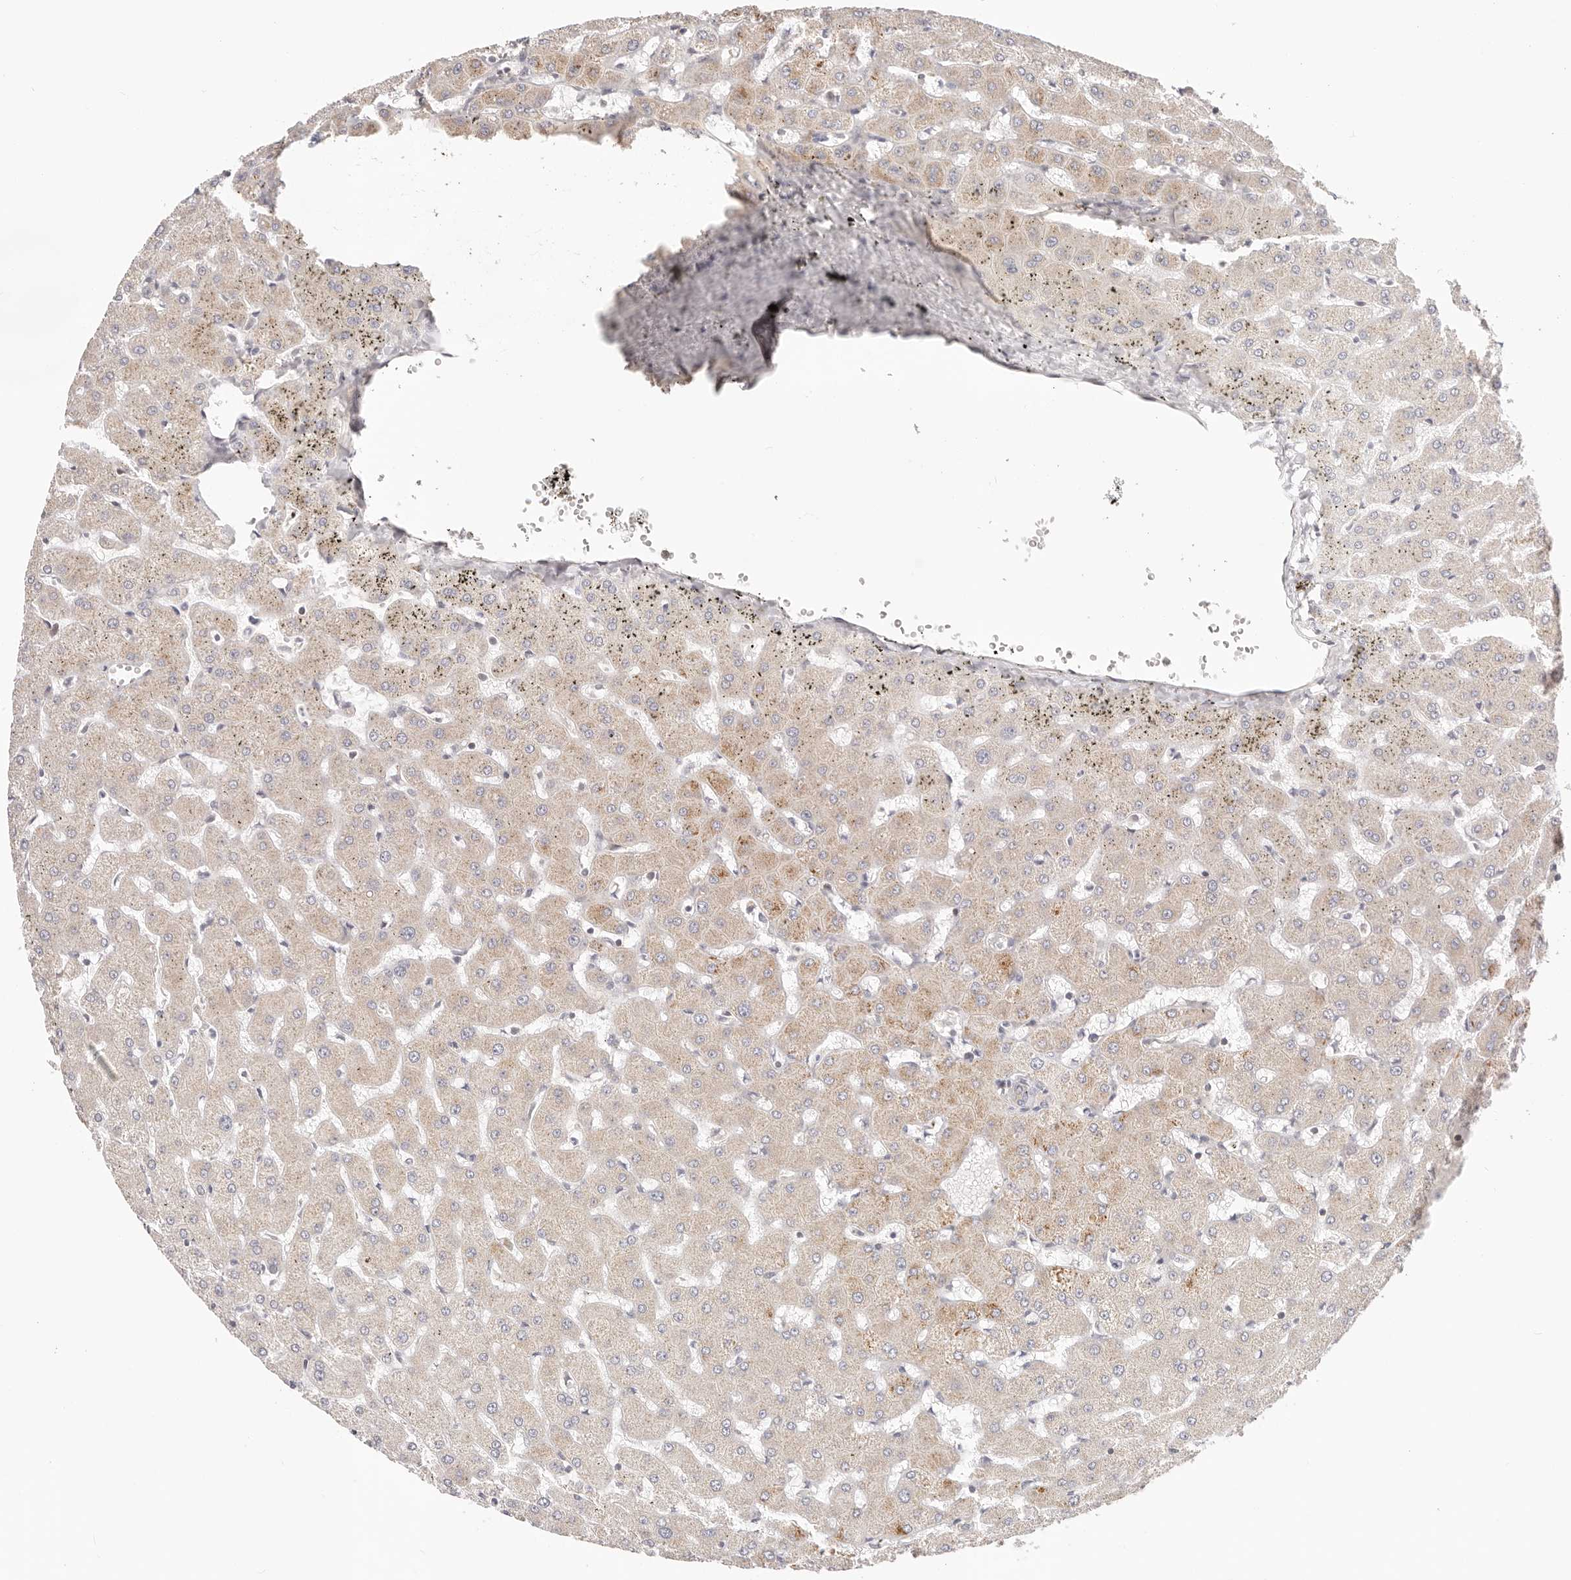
{"staining": {"intensity": "negative", "quantity": "none", "location": "none"}, "tissue": "liver", "cell_type": "Cholangiocytes", "image_type": "normal", "snomed": [{"axis": "morphology", "description": "Normal tissue, NOS"}, {"axis": "topography", "description": "Liver"}], "caption": "Liver stained for a protein using IHC reveals no positivity cholangiocytes.", "gene": "KCMF1", "patient": {"sex": "female", "age": 63}}